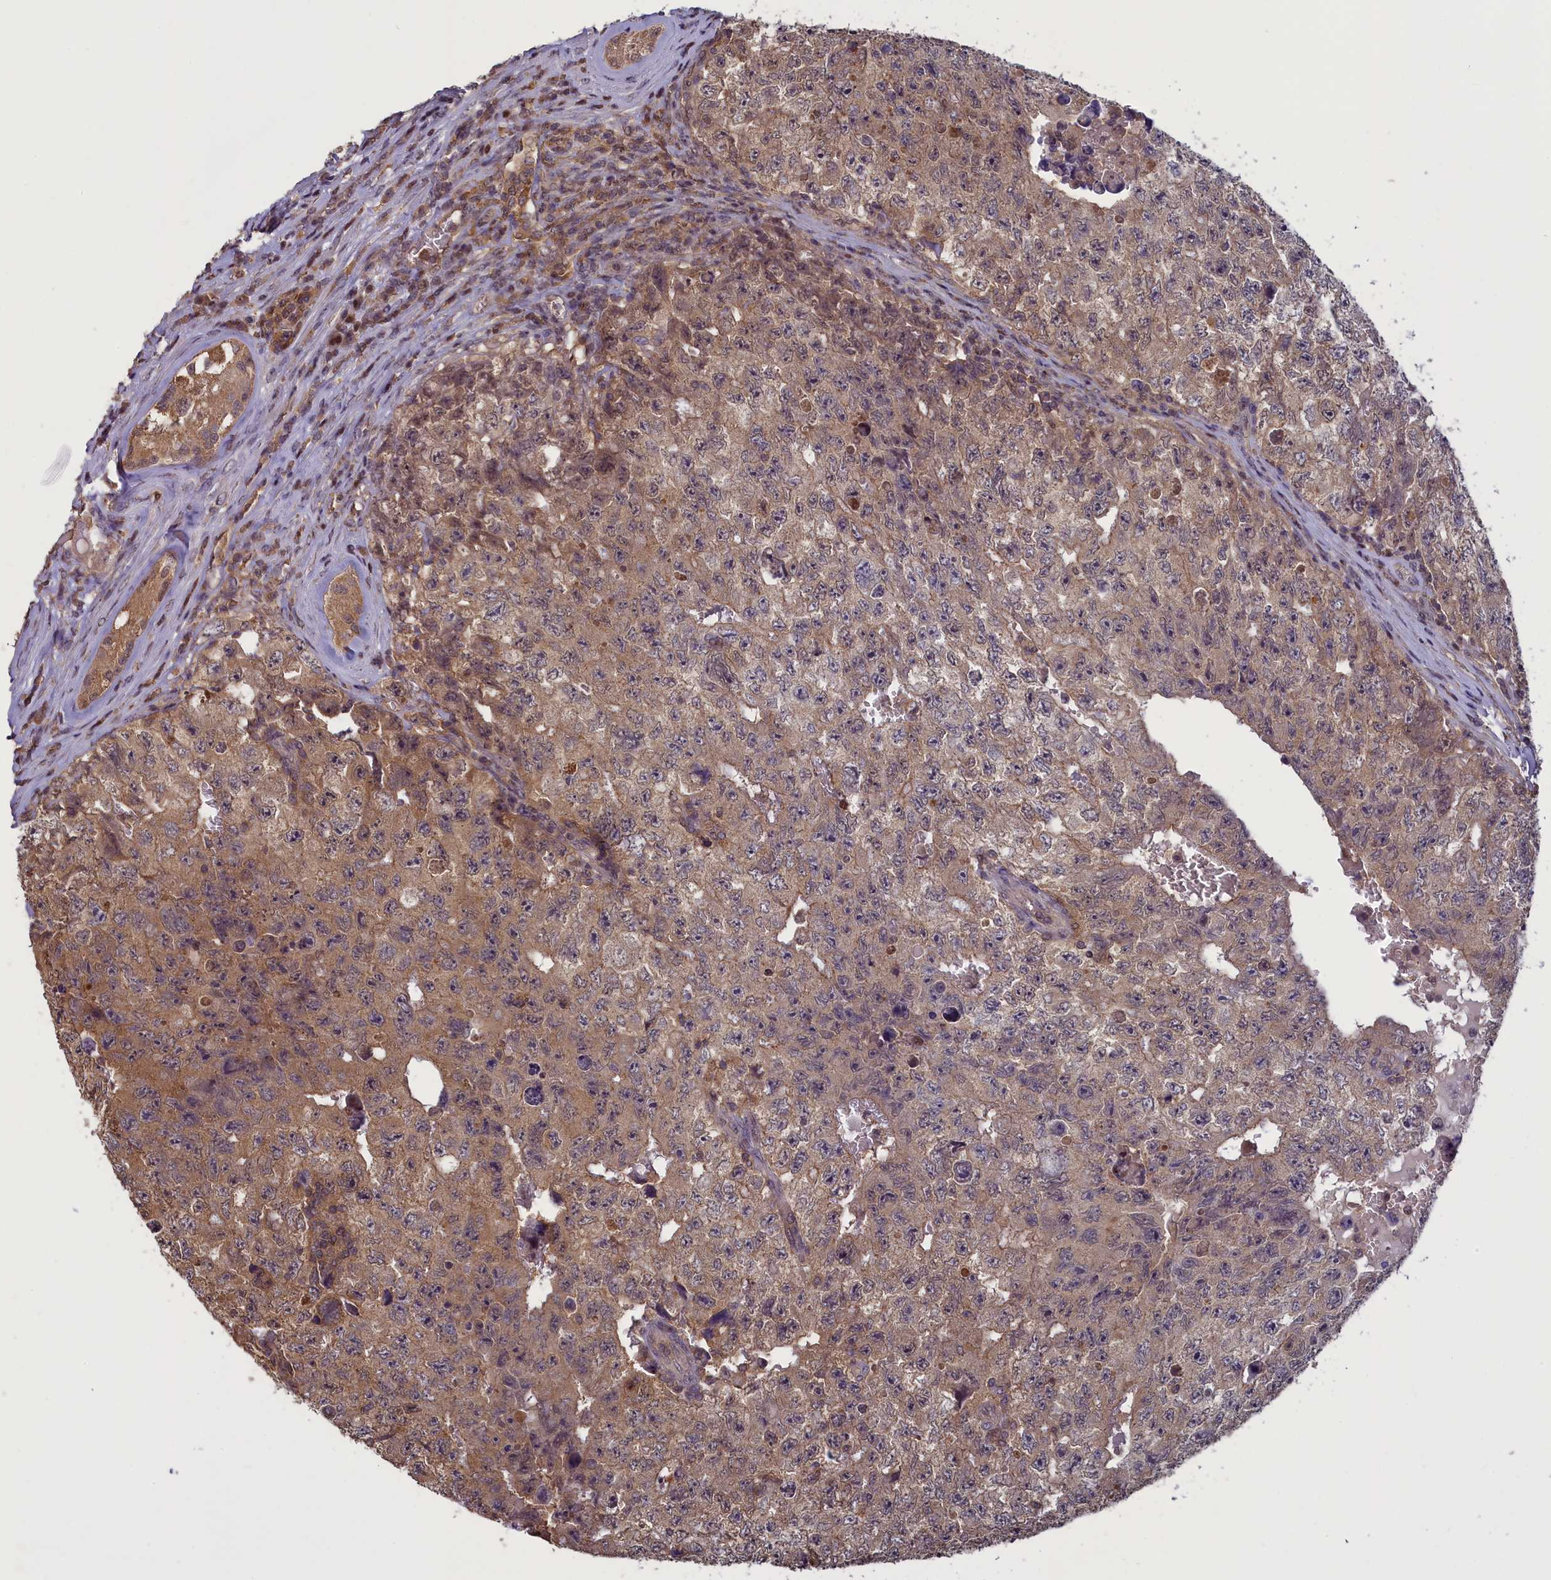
{"staining": {"intensity": "weak", "quantity": "25%-75%", "location": "cytoplasmic/membranous"}, "tissue": "testis cancer", "cell_type": "Tumor cells", "image_type": "cancer", "snomed": [{"axis": "morphology", "description": "Carcinoma, Embryonal, NOS"}, {"axis": "topography", "description": "Testis"}], "caption": "Testis cancer was stained to show a protein in brown. There is low levels of weak cytoplasmic/membranous staining in approximately 25%-75% of tumor cells. The protein of interest is shown in brown color, while the nuclei are stained blue.", "gene": "NUBP1", "patient": {"sex": "male", "age": 17}}